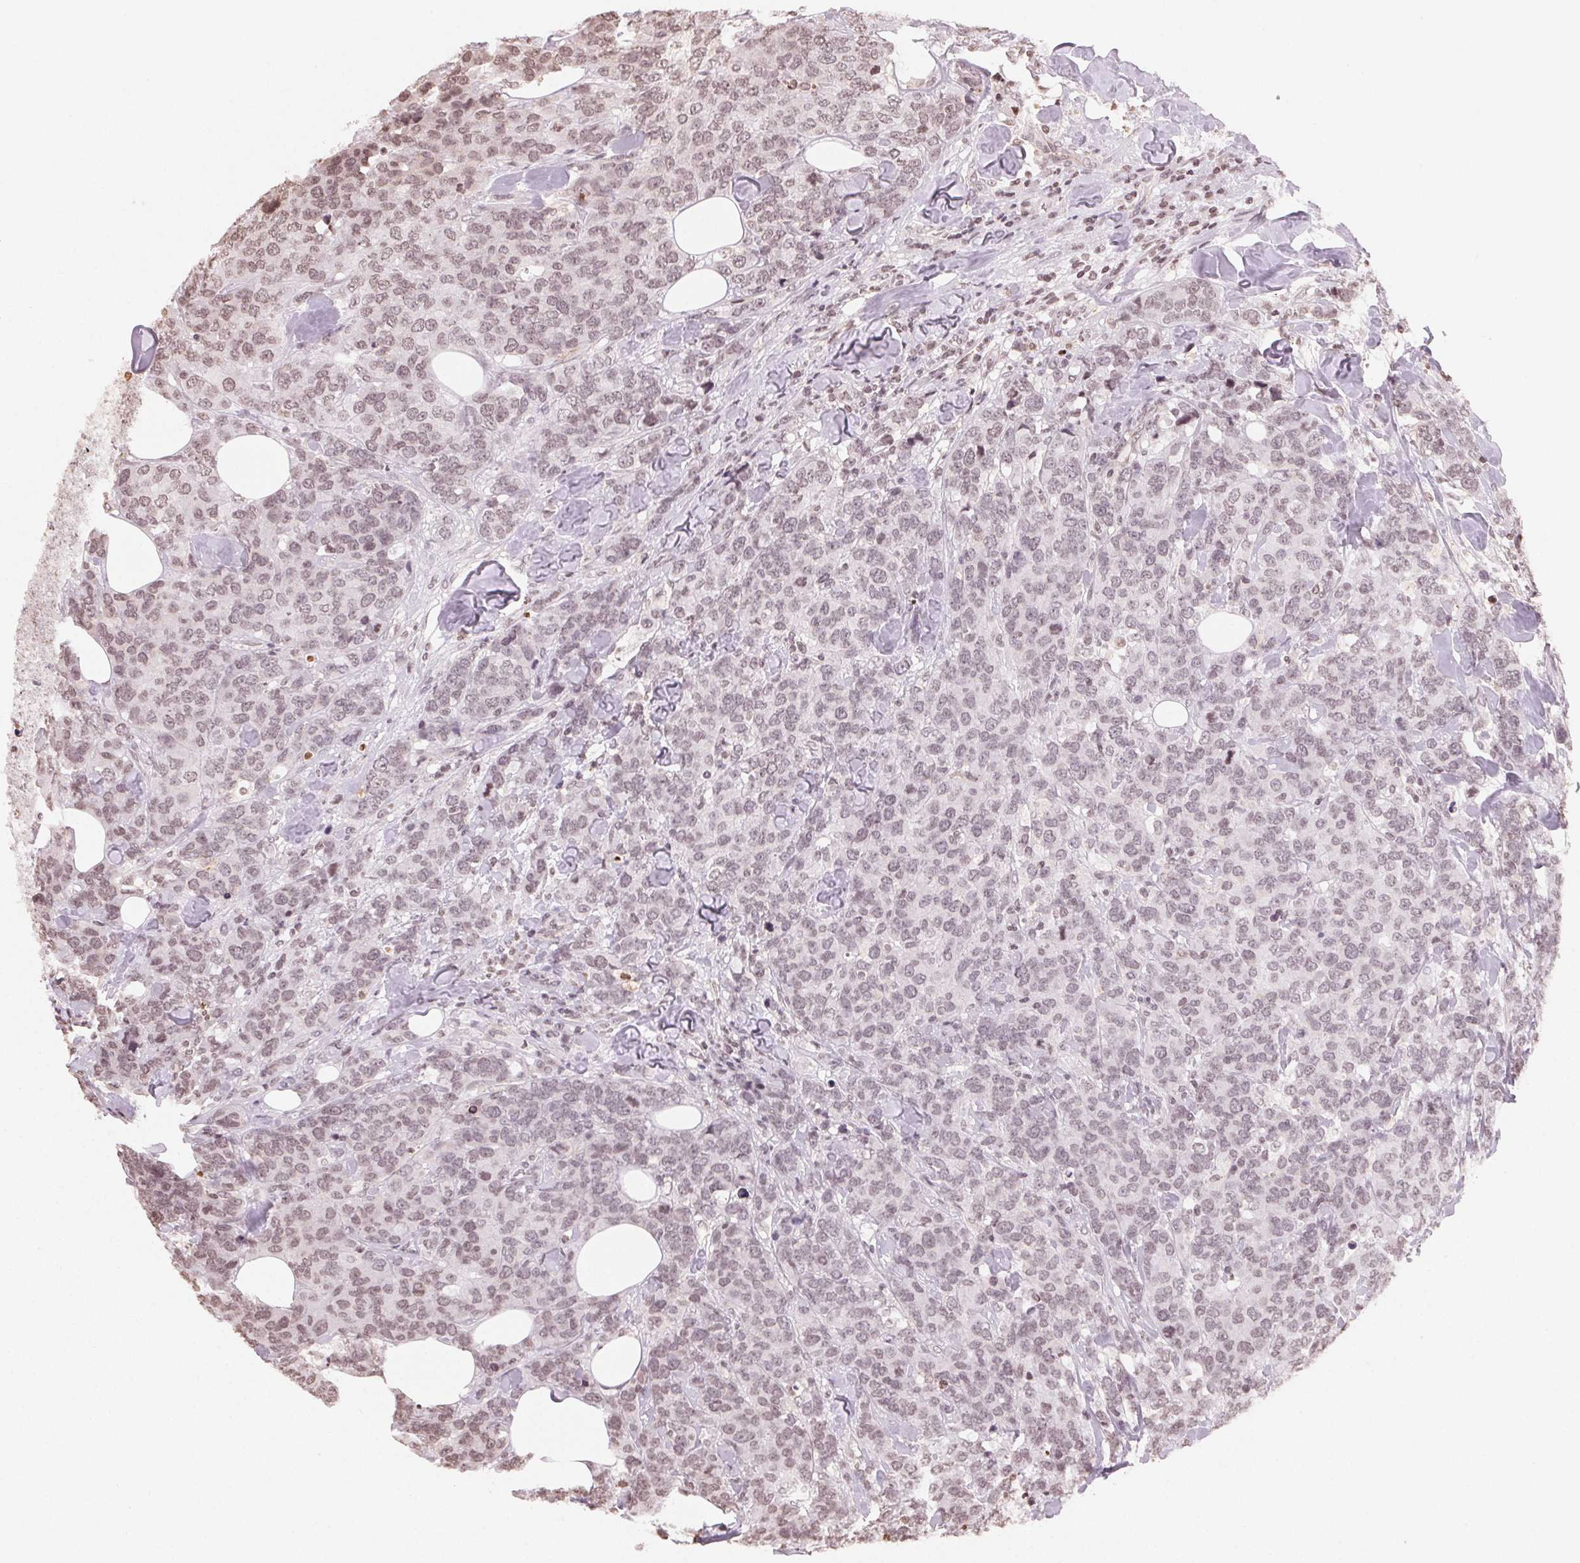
{"staining": {"intensity": "weak", "quantity": ">75%", "location": "nuclear"}, "tissue": "breast cancer", "cell_type": "Tumor cells", "image_type": "cancer", "snomed": [{"axis": "morphology", "description": "Lobular carcinoma"}, {"axis": "topography", "description": "Breast"}], "caption": "Breast lobular carcinoma stained with a protein marker reveals weak staining in tumor cells.", "gene": "TBP", "patient": {"sex": "female", "age": 59}}